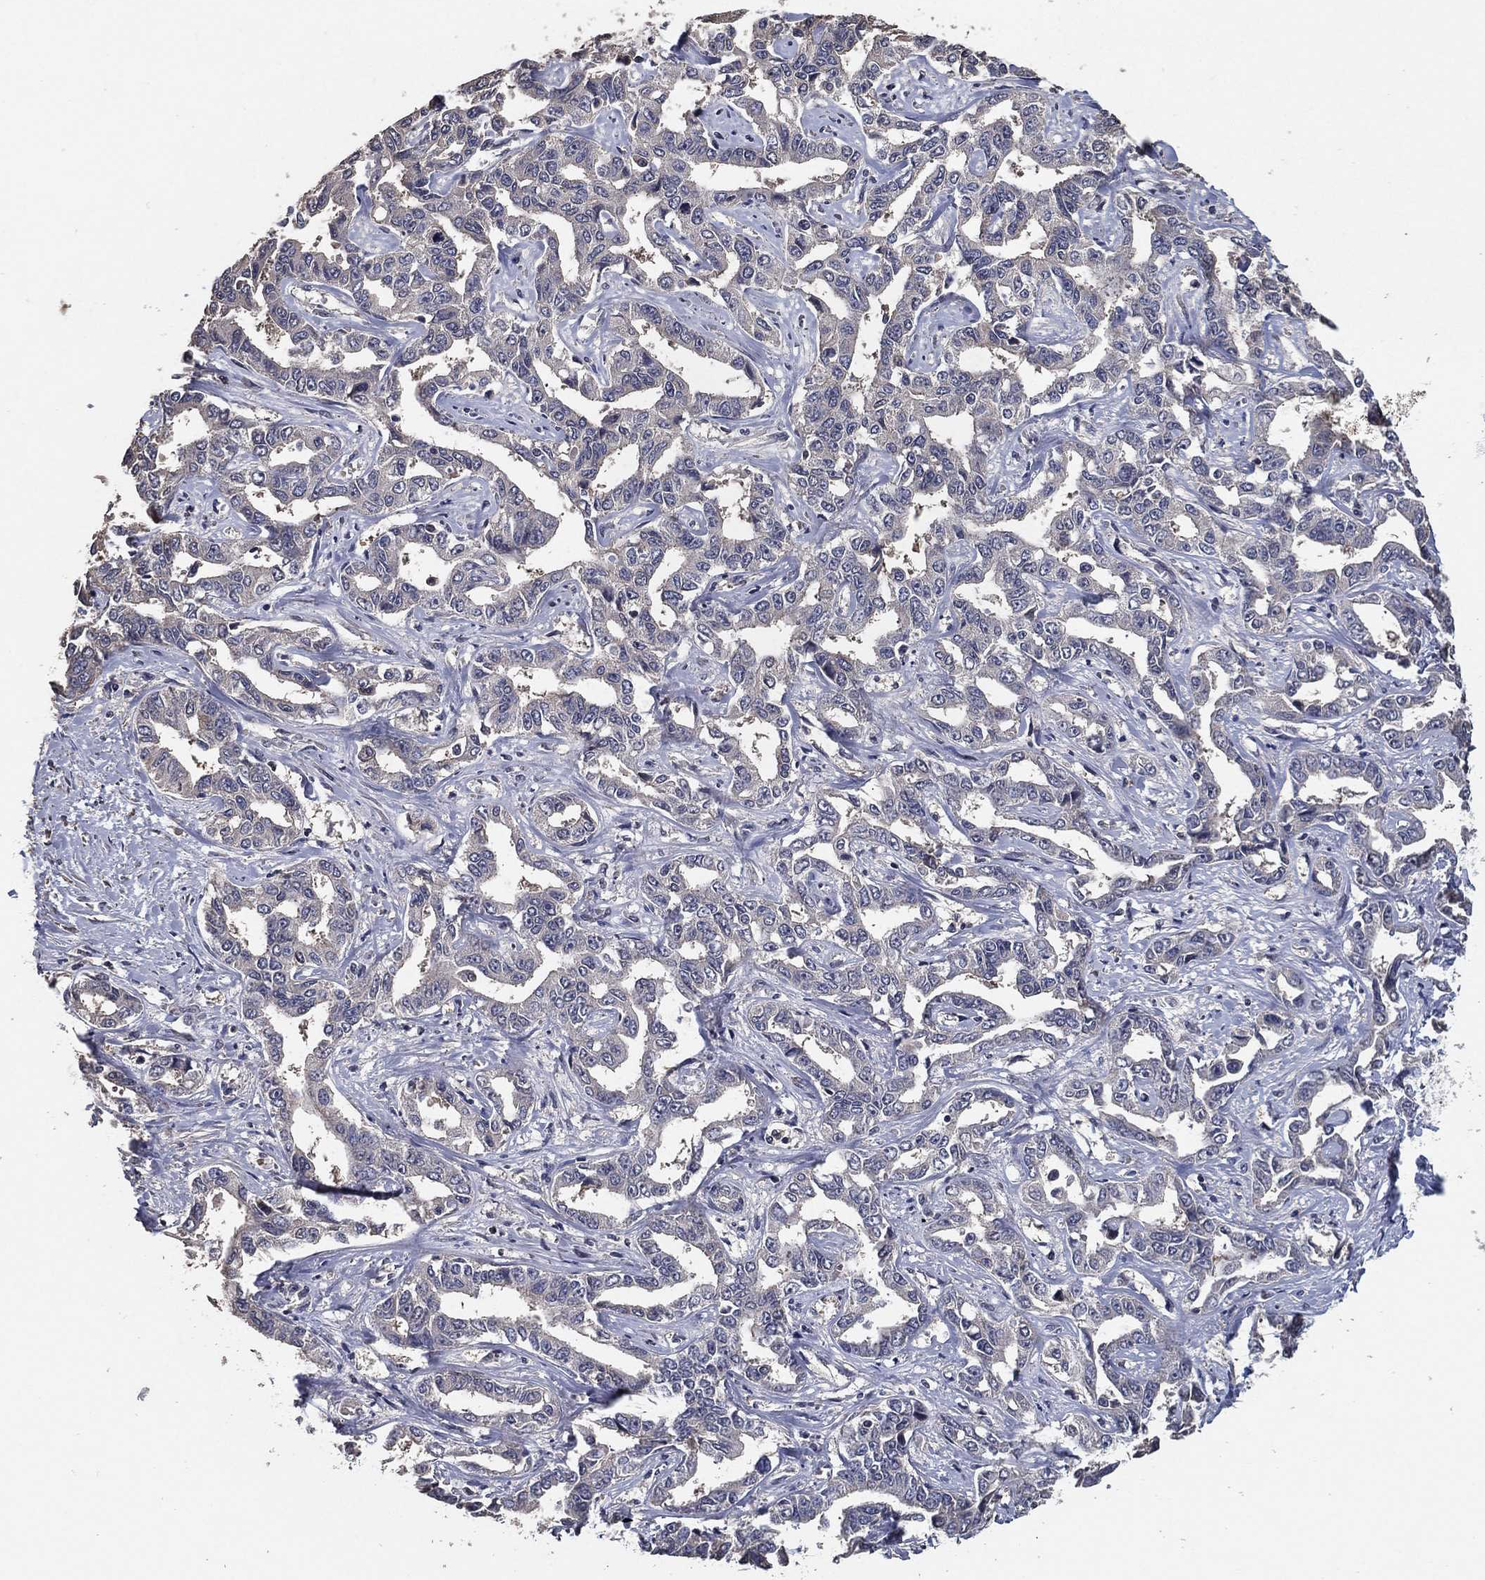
{"staining": {"intensity": "negative", "quantity": "none", "location": "none"}, "tissue": "liver cancer", "cell_type": "Tumor cells", "image_type": "cancer", "snomed": [{"axis": "morphology", "description": "Cholangiocarcinoma"}, {"axis": "topography", "description": "Liver"}], "caption": "Tumor cells show no significant protein positivity in cholangiocarcinoma (liver).", "gene": "PCNT", "patient": {"sex": "male", "age": 59}}